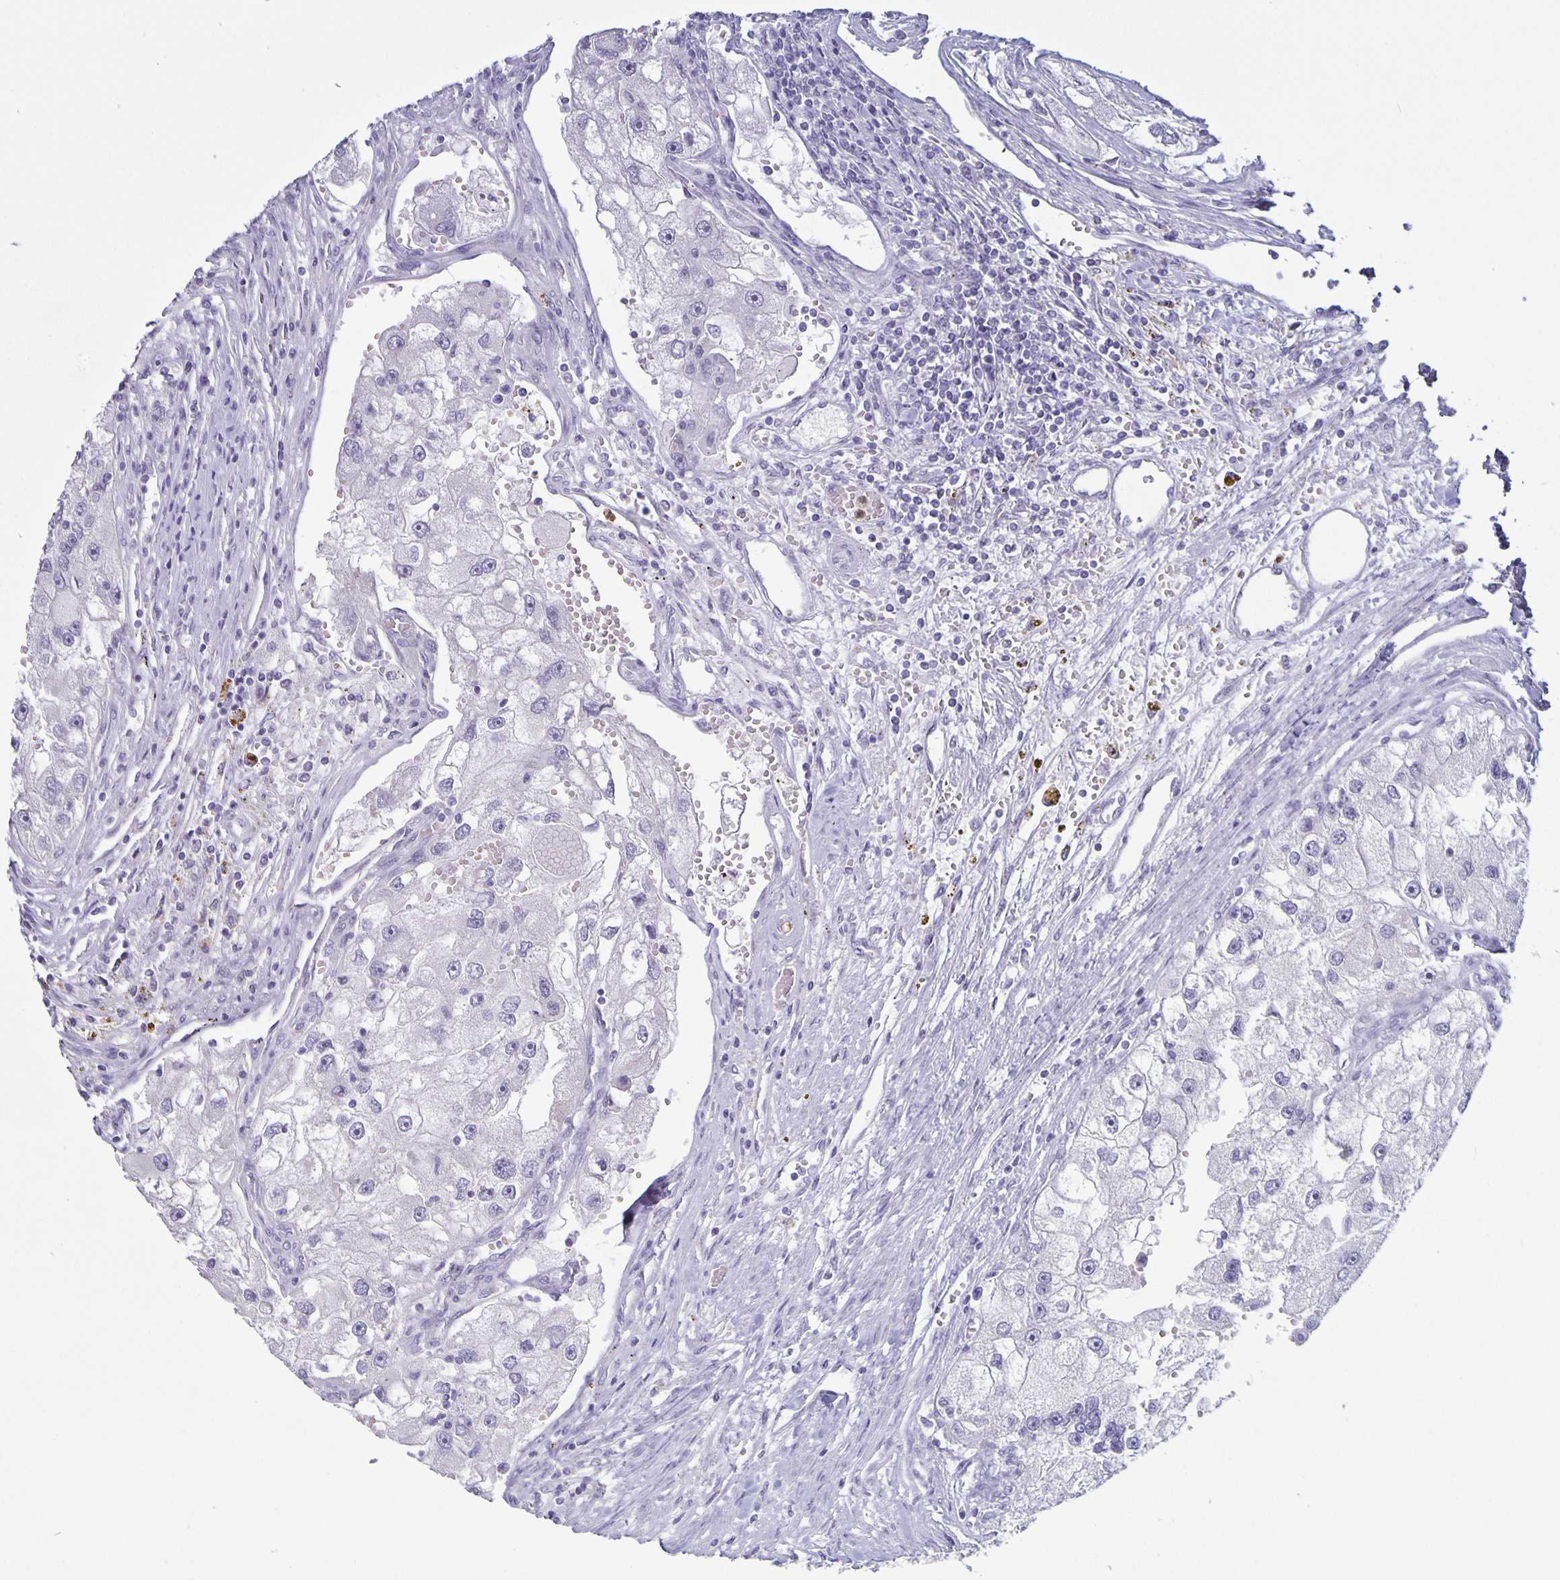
{"staining": {"intensity": "negative", "quantity": "none", "location": "none"}, "tissue": "renal cancer", "cell_type": "Tumor cells", "image_type": "cancer", "snomed": [{"axis": "morphology", "description": "Adenocarcinoma, NOS"}, {"axis": "topography", "description": "Kidney"}], "caption": "This histopathology image is of renal cancer stained with IHC to label a protein in brown with the nuclei are counter-stained blue. There is no positivity in tumor cells.", "gene": "PLCB3", "patient": {"sex": "male", "age": 63}}